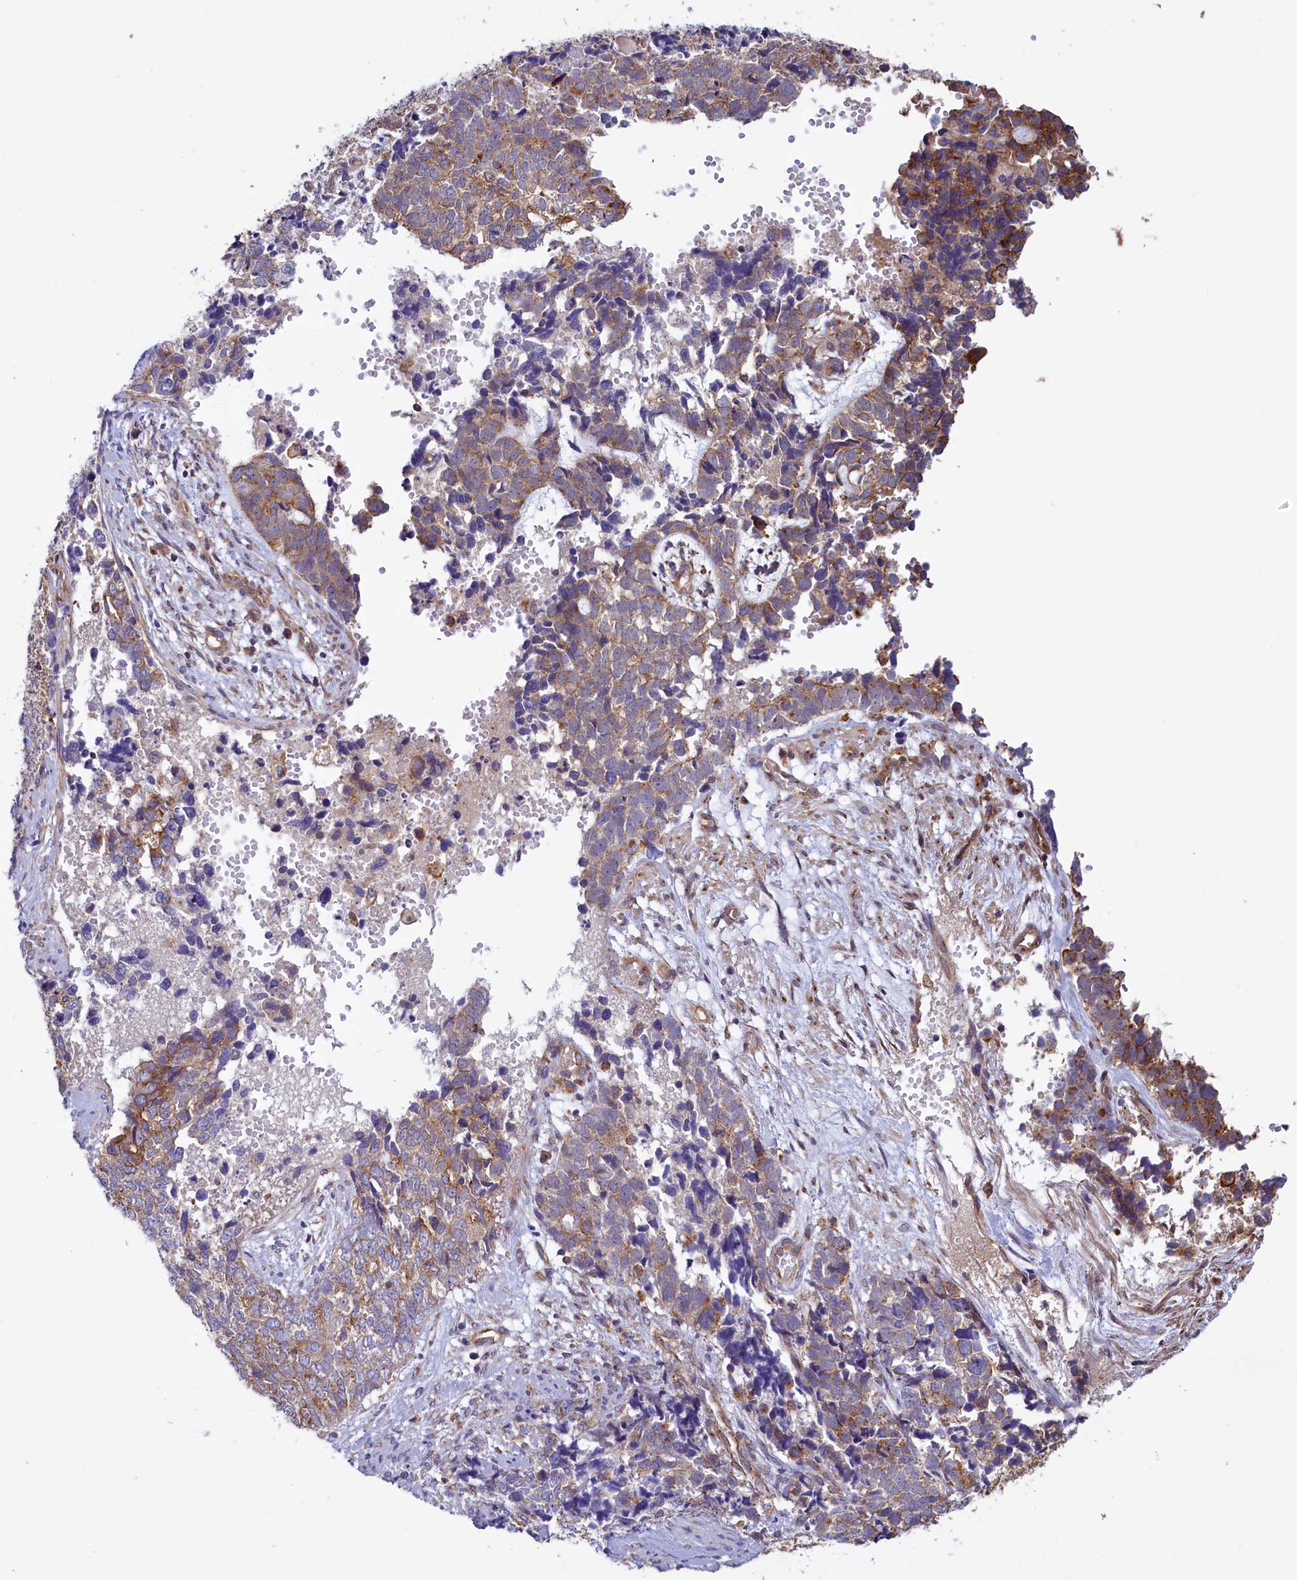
{"staining": {"intensity": "moderate", "quantity": ">75%", "location": "cytoplasmic/membranous"}, "tissue": "cervical cancer", "cell_type": "Tumor cells", "image_type": "cancer", "snomed": [{"axis": "morphology", "description": "Squamous cell carcinoma, NOS"}, {"axis": "topography", "description": "Cervix"}], "caption": "Moderate cytoplasmic/membranous protein positivity is seen in about >75% of tumor cells in cervical cancer (squamous cell carcinoma).", "gene": "GPR21", "patient": {"sex": "female", "age": 63}}